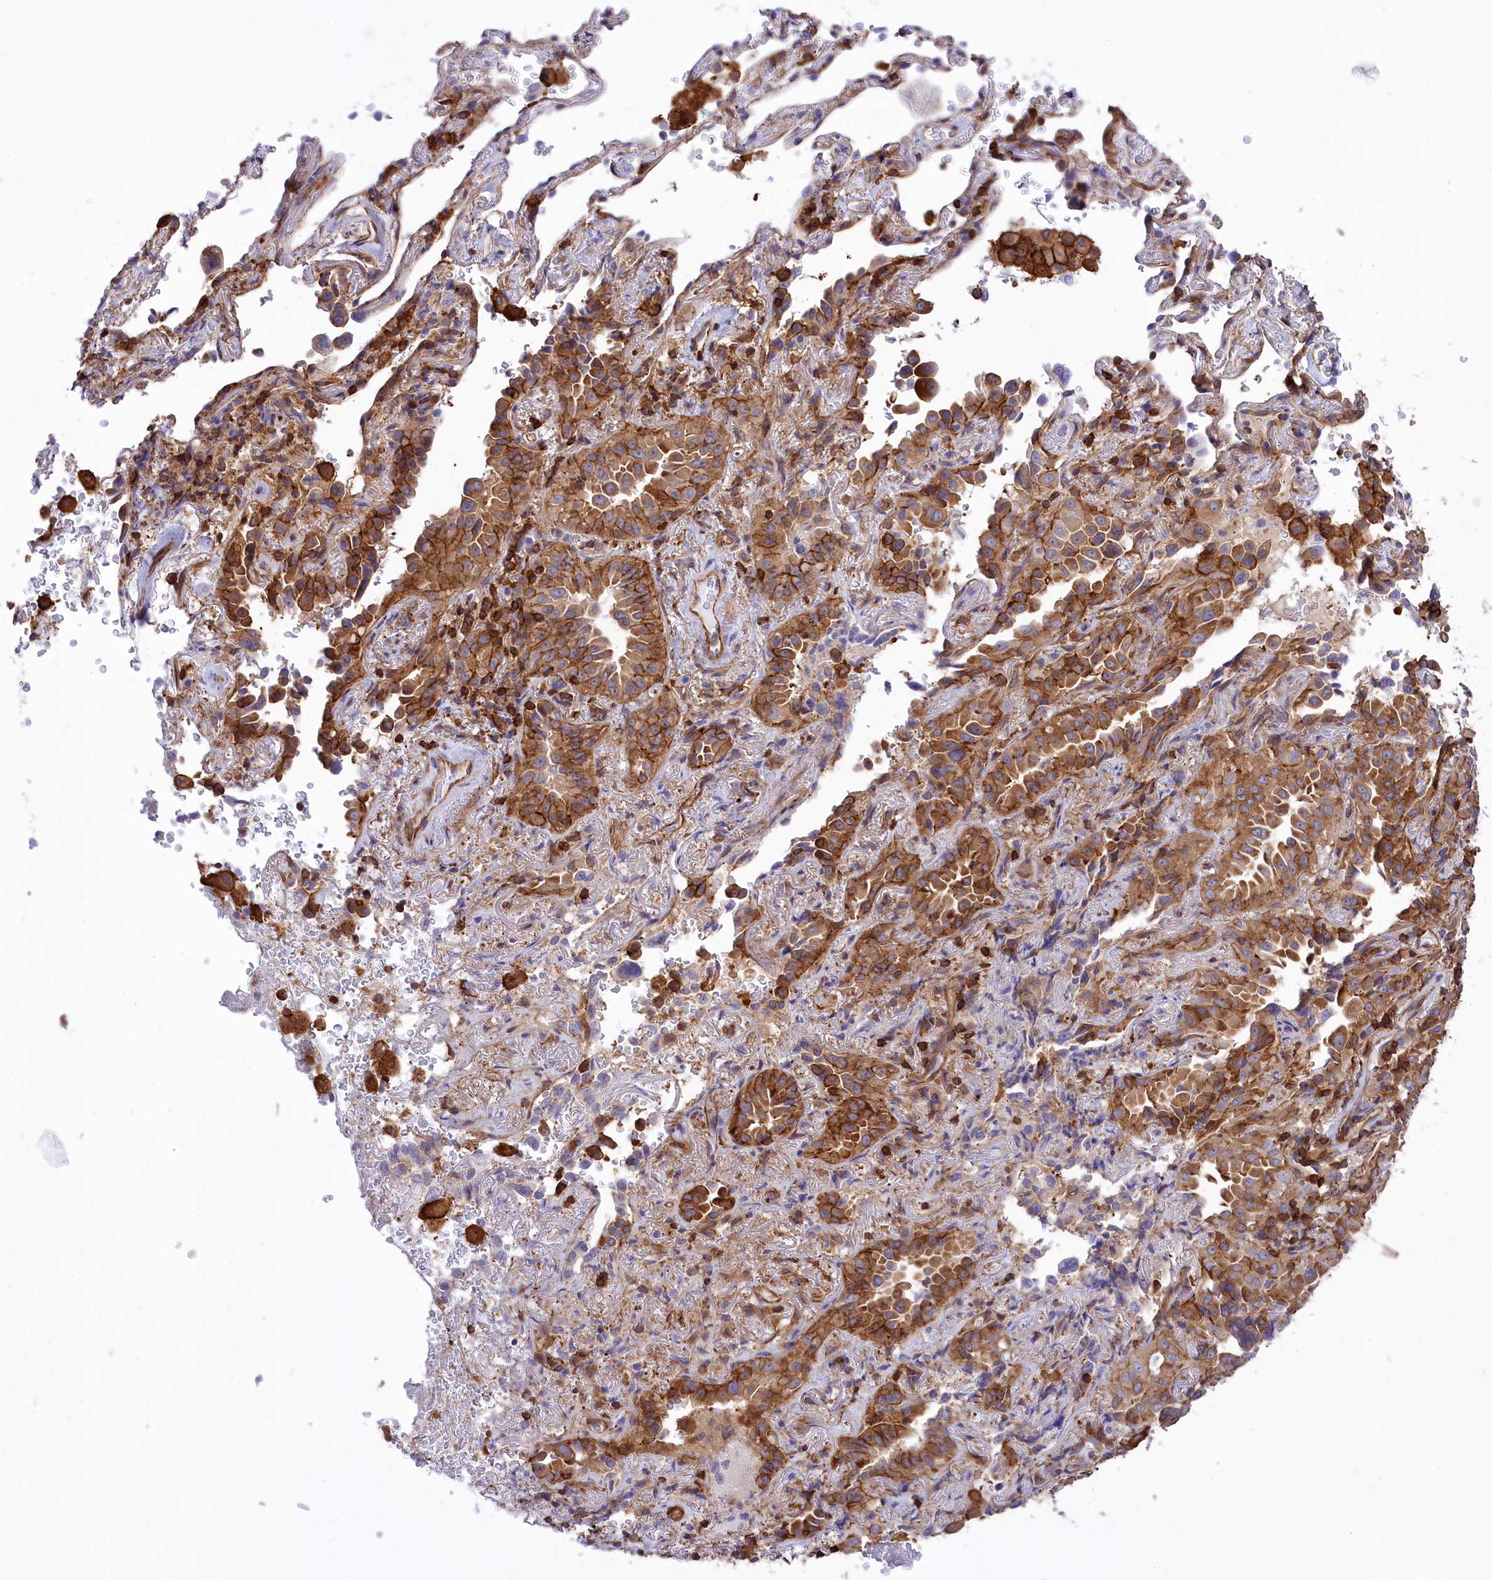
{"staining": {"intensity": "moderate", "quantity": ">75%", "location": "cytoplasmic/membranous"}, "tissue": "lung cancer", "cell_type": "Tumor cells", "image_type": "cancer", "snomed": [{"axis": "morphology", "description": "Adenocarcinoma, NOS"}, {"axis": "topography", "description": "Lung"}], "caption": "Moderate cytoplasmic/membranous protein staining is identified in approximately >75% of tumor cells in lung cancer (adenocarcinoma).", "gene": "SEPTIN9", "patient": {"sex": "female", "age": 69}}